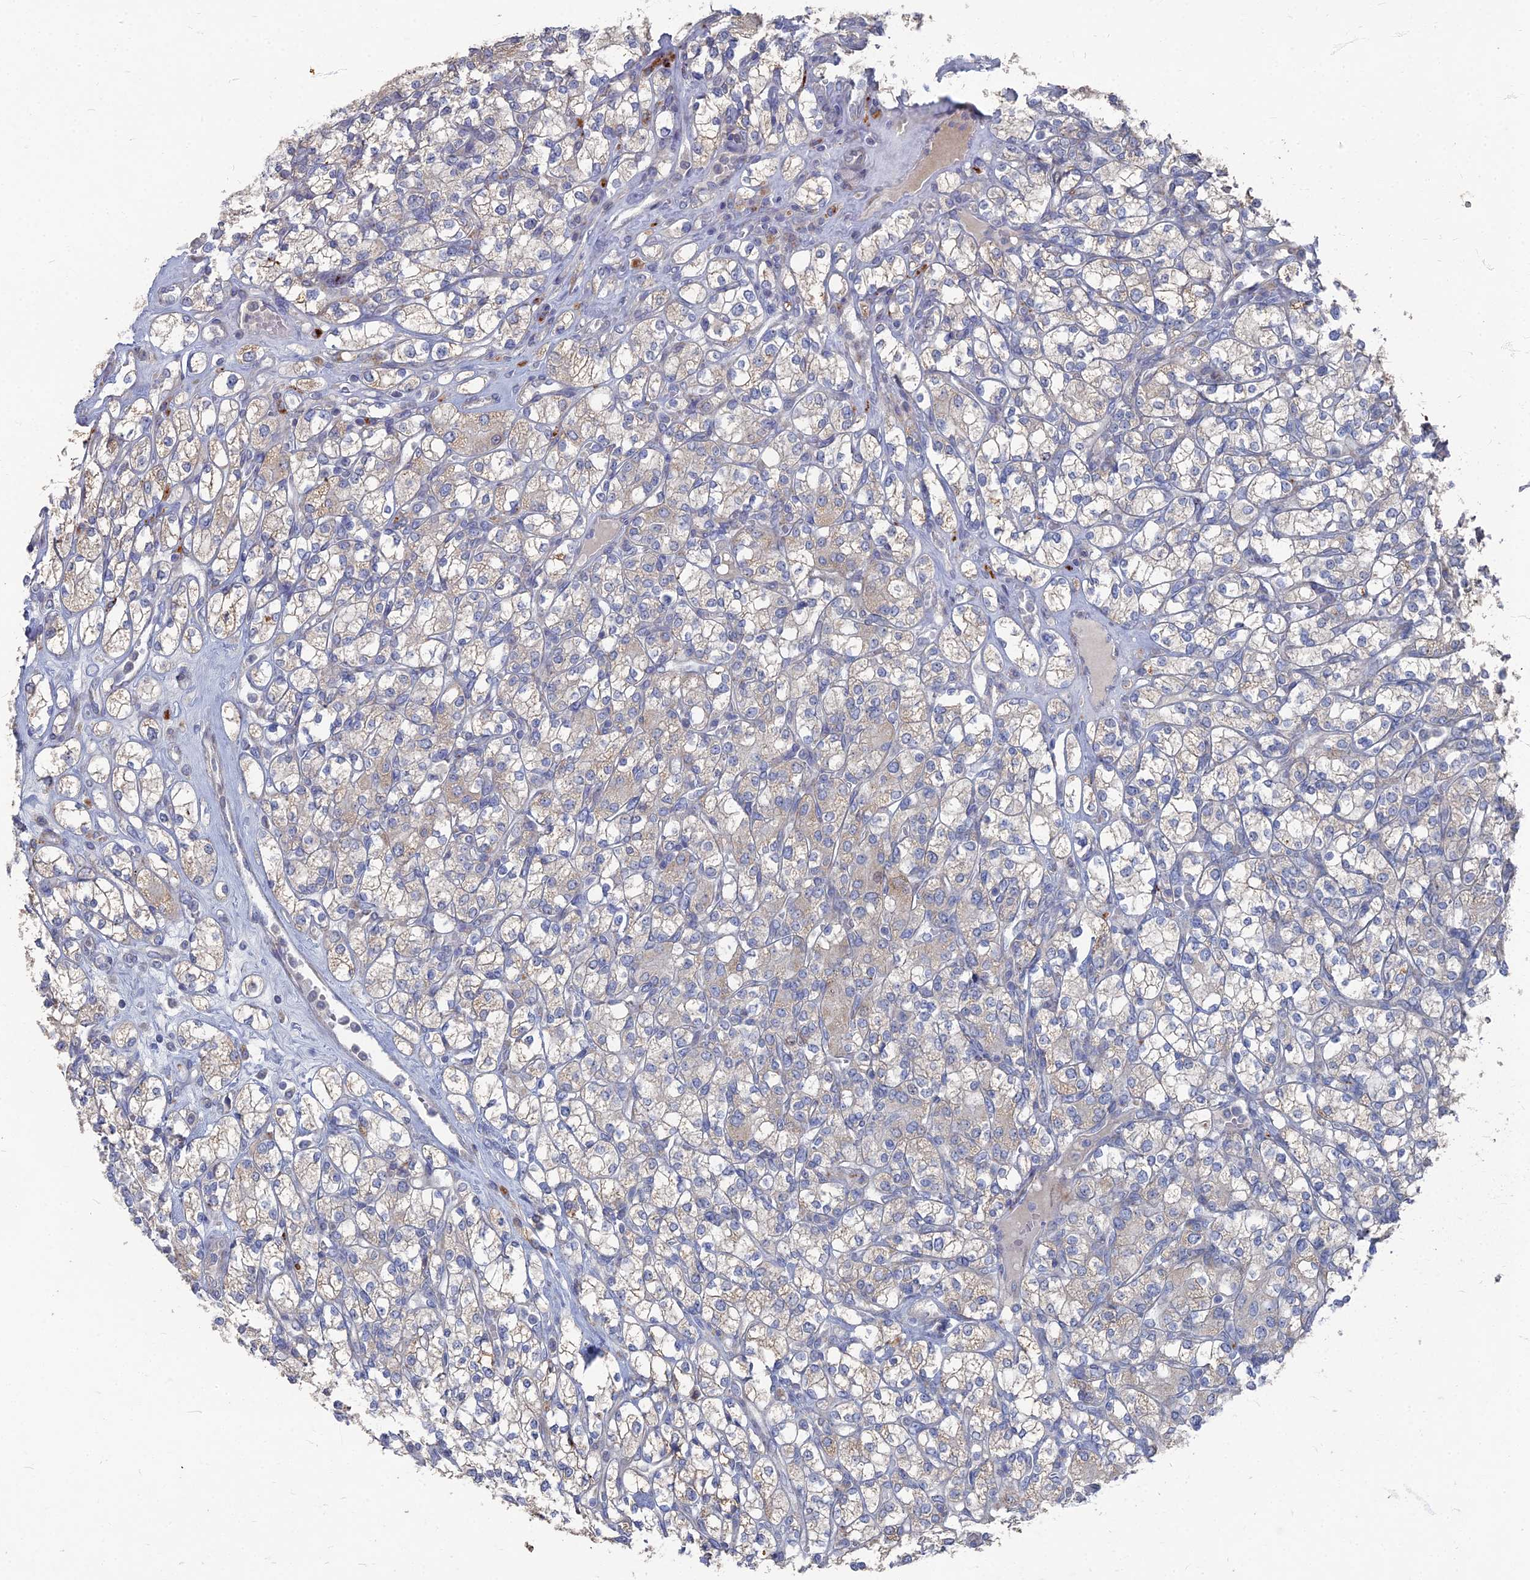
{"staining": {"intensity": "weak", "quantity": "<25%", "location": "cytoplasmic/membranous"}, "tissue": "renal cancer", "cell_type": "Tumor cells", "image_type": "cancer", "snomed": [{"axis": "morphology", "description": "Adenocarcinoma, NOS"}, {"axis": "topography", "description": "Kidney"}], "caption": "Renal adenocarcinoma was stained to show a protein in brown. There is no significant expression in tumor cells.", "gene": "TMEM128", "patient": {"sex": "male", "age": 77}}